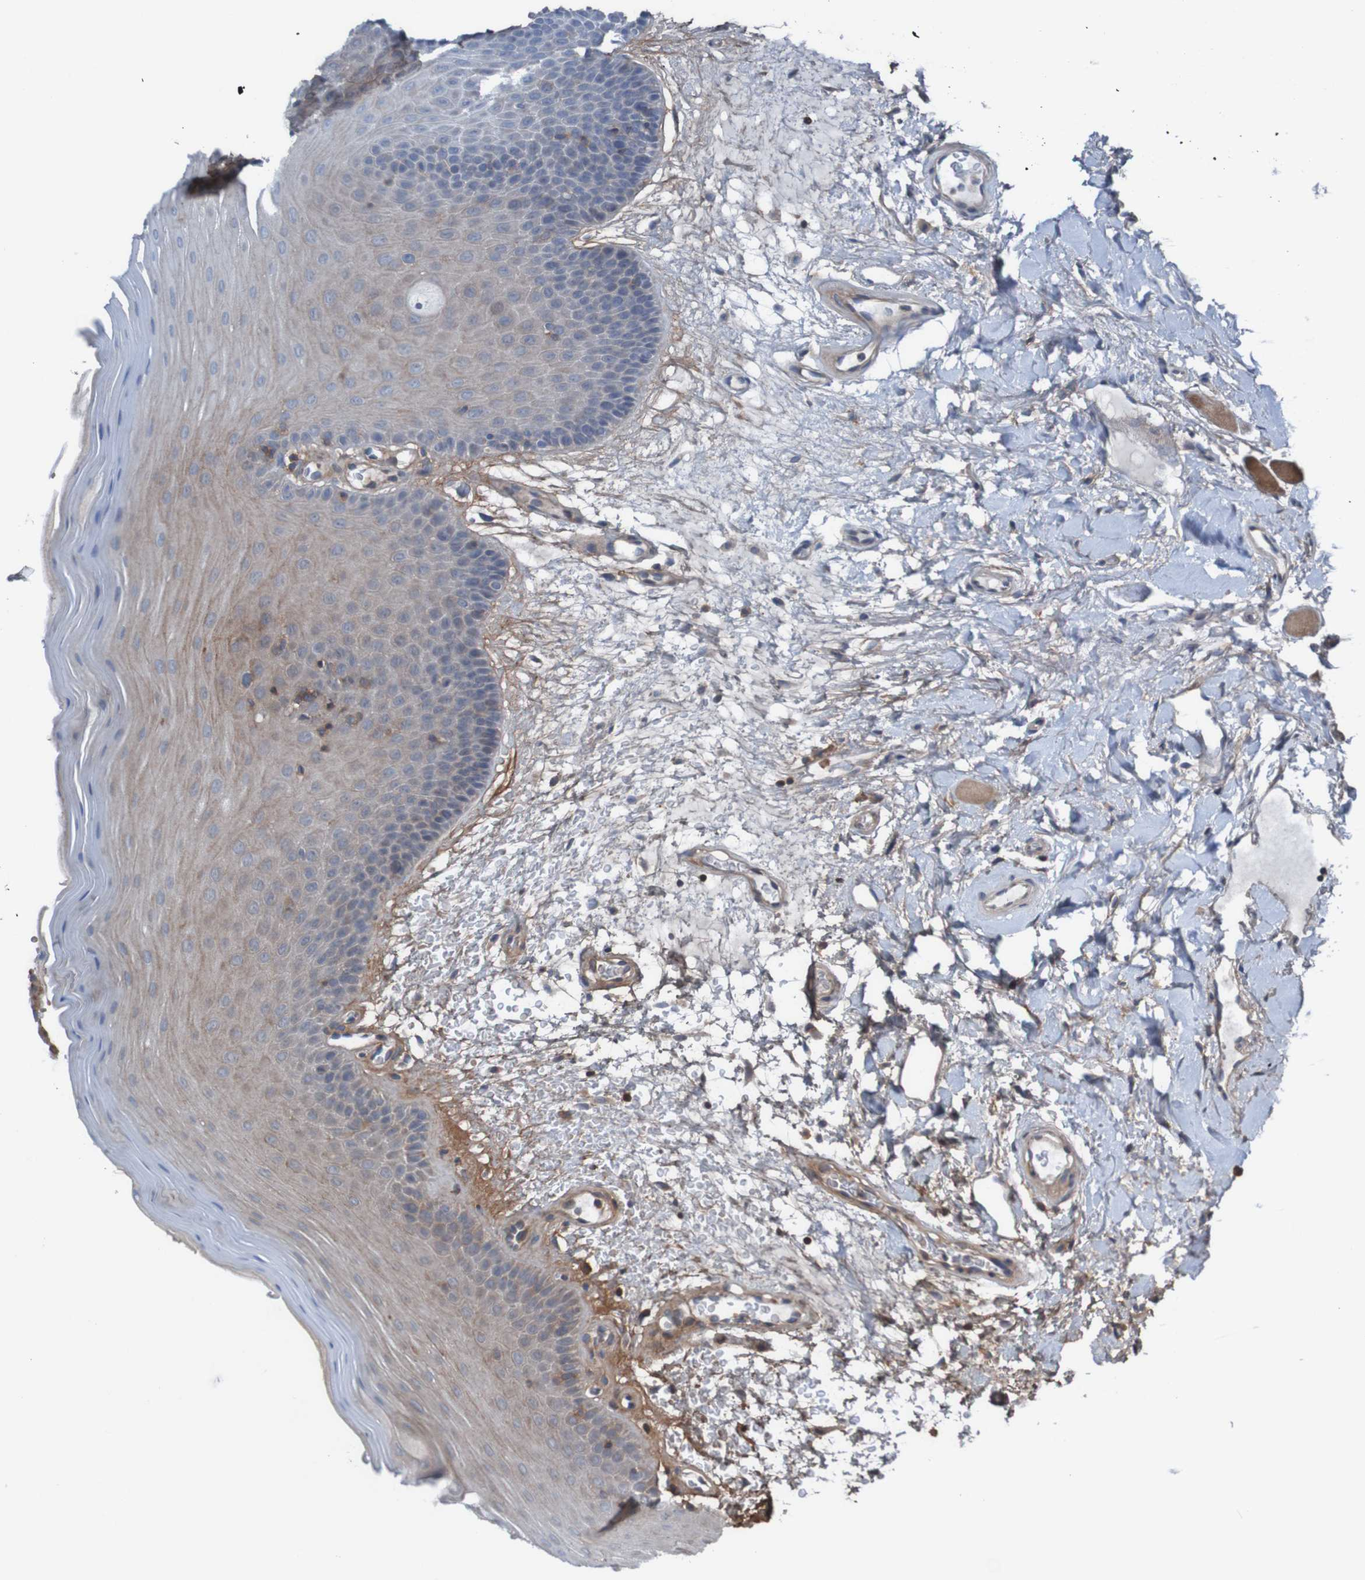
{"staining": {"intensity": "weak", "quantity": ">75%", "location": "cytoplasmic/membranous"}, "tissue": "oral mucosa", "cell_type": "Squamous epithelial cells", "image_type": "normal", "snomed": [{"axis": "morphology", "description": "Normal tissue, NOS"}, {"axis": "morphology", "description": "Squamous cell carcinoma, NOS"}, {"axis": "topography", "description": "Skeletal muscle"}, {"axis": "topography", "description": "Adipose tissue"}, {"axis": "topography", "description": "Vascular tissue"}, {"axis": "topography", "description": "Oral tissue"}, {"axis": "topography", "description": "Peripheral nerve tissue"}, {"axis": "topography", "description": "Head-Neck"}], "caption": "Squamous epithelial cells exhibit low levels of weak cytoplasmic/membranous expression in approximately >75% of cells in normal oral mucosa. (Brightfield microscopy of DAB IHC at high magnification).", "gene": "PDGFB", "patient": {"sex": "male", "age": 71}}